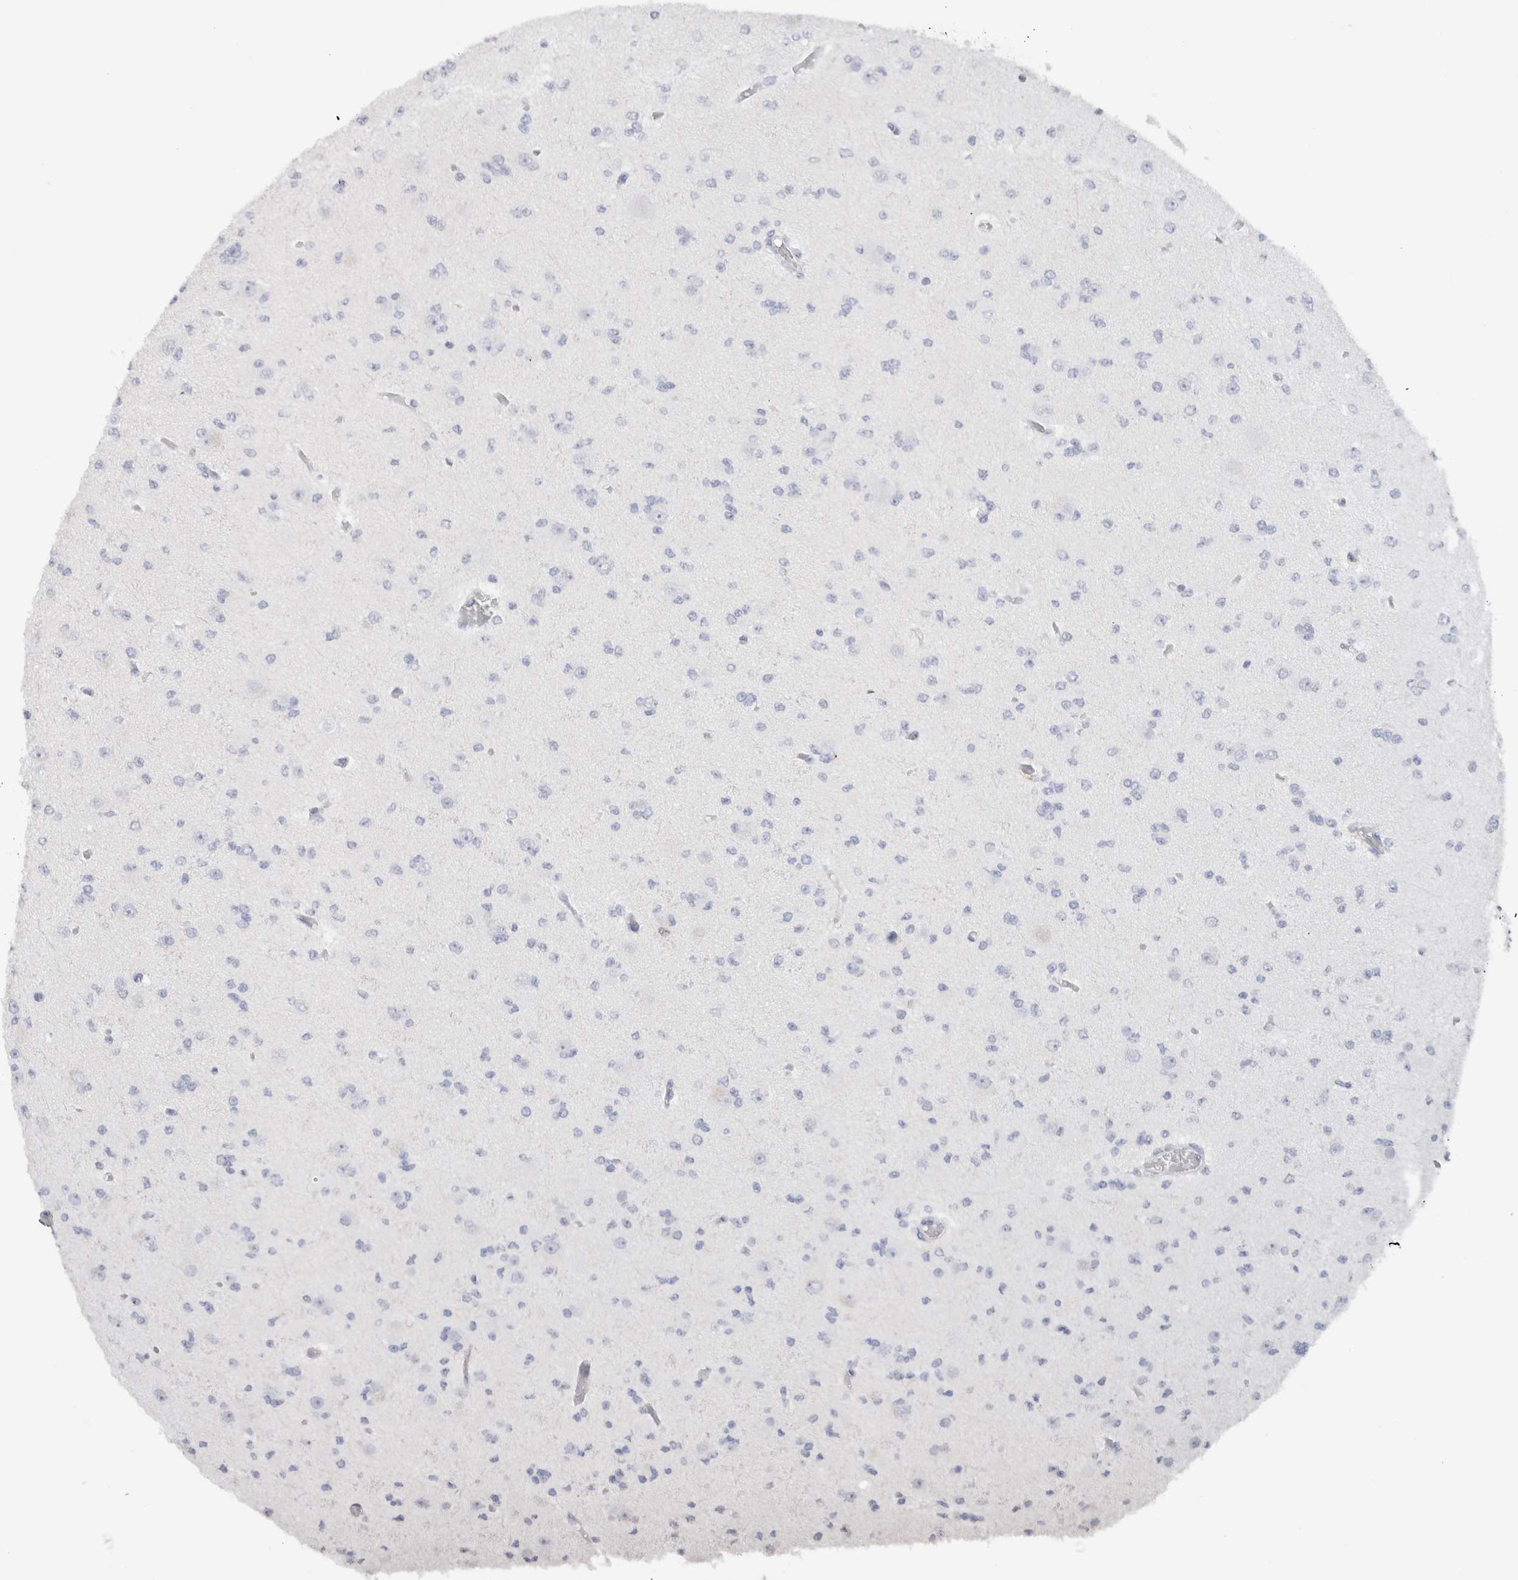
{"staining": {"intensity": "negative", "quantity": "none", "location": "none"}, "tissue": "glioma", "cell_type": "Tumor cells", "image_type": "cancer", "snomed": [{"axis": "morphology", "description": "Glioma, malignant, Low grade"}, {"axis": "topography", "description": "Brain"}], "caption": "Immunohistochemistry histopathology image of neoplastic tissue: low-grade glioma (malignant) stained with DAB (3,3'-diaminobenzidine) shows no significant protein expression in tumor cells. Brightfield microscopy of immunohistochemistry (IHC) stained with DAB (brown) and hematoxylin (blue), captured at high magnification.", "gene": "LAMP3", "patient": {"sex": "female", "age": 22}}